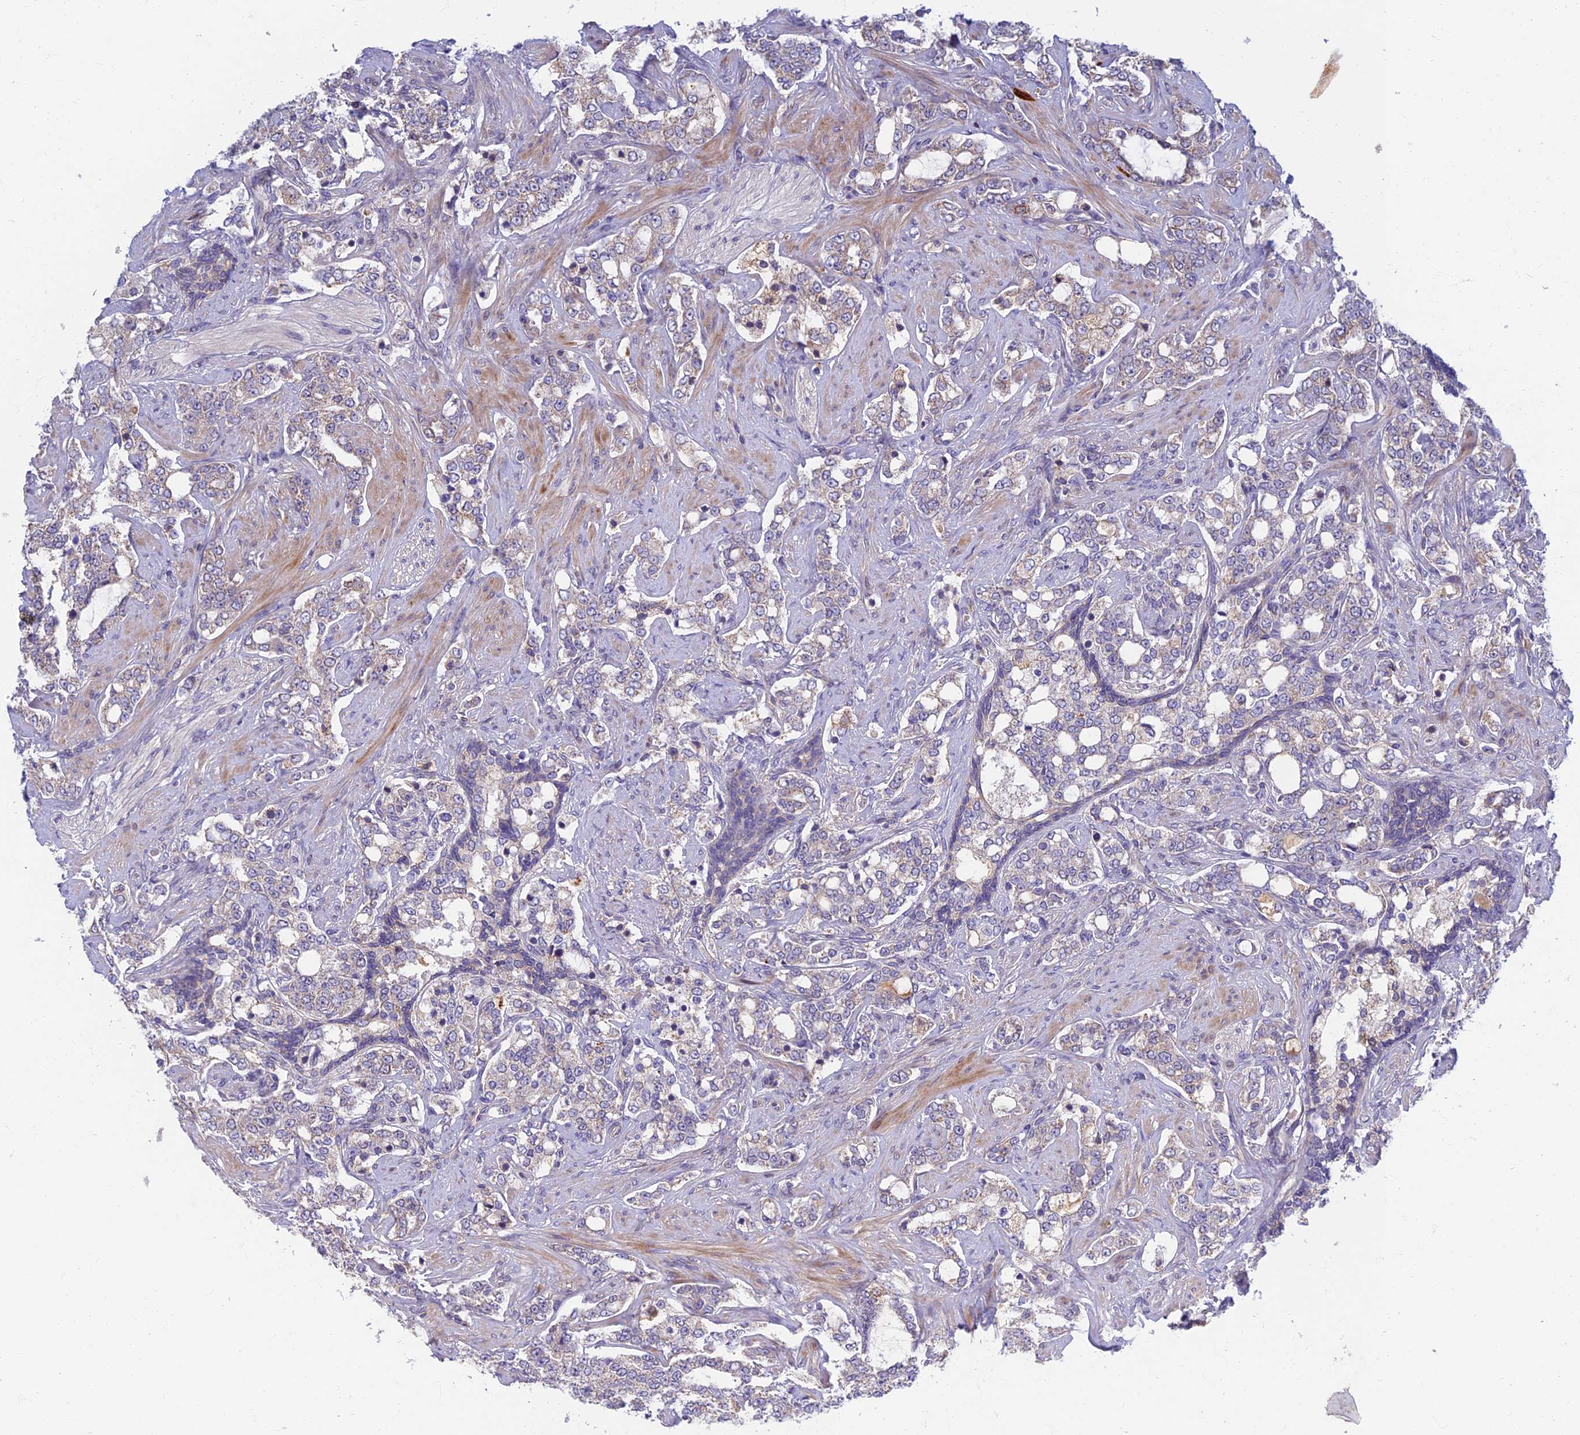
{"staining": {"intensity": "weak", "quantity": "25%-75%", "location": "cytoplasmic/membranous"}, "tissue": "prostate cancer", "cell_type": "Tumor cells", "image_type": "cancer", "snomed": [{"axis": "morphology", "description": "Adenocarcinoma, High grade"}, {"axis": "topography", "description": "Prostate"}], "caption": "This histopathology image exhibits immunohistochemistry (IHC) staining of human high-grade adenocarcinoma (prostate), with low weak cytoplasmic/membranous positivity in approximately 25%-75% of tumor cells.", "gene": "SOGA1", "patient": {"sex": "male", "age": 64}}